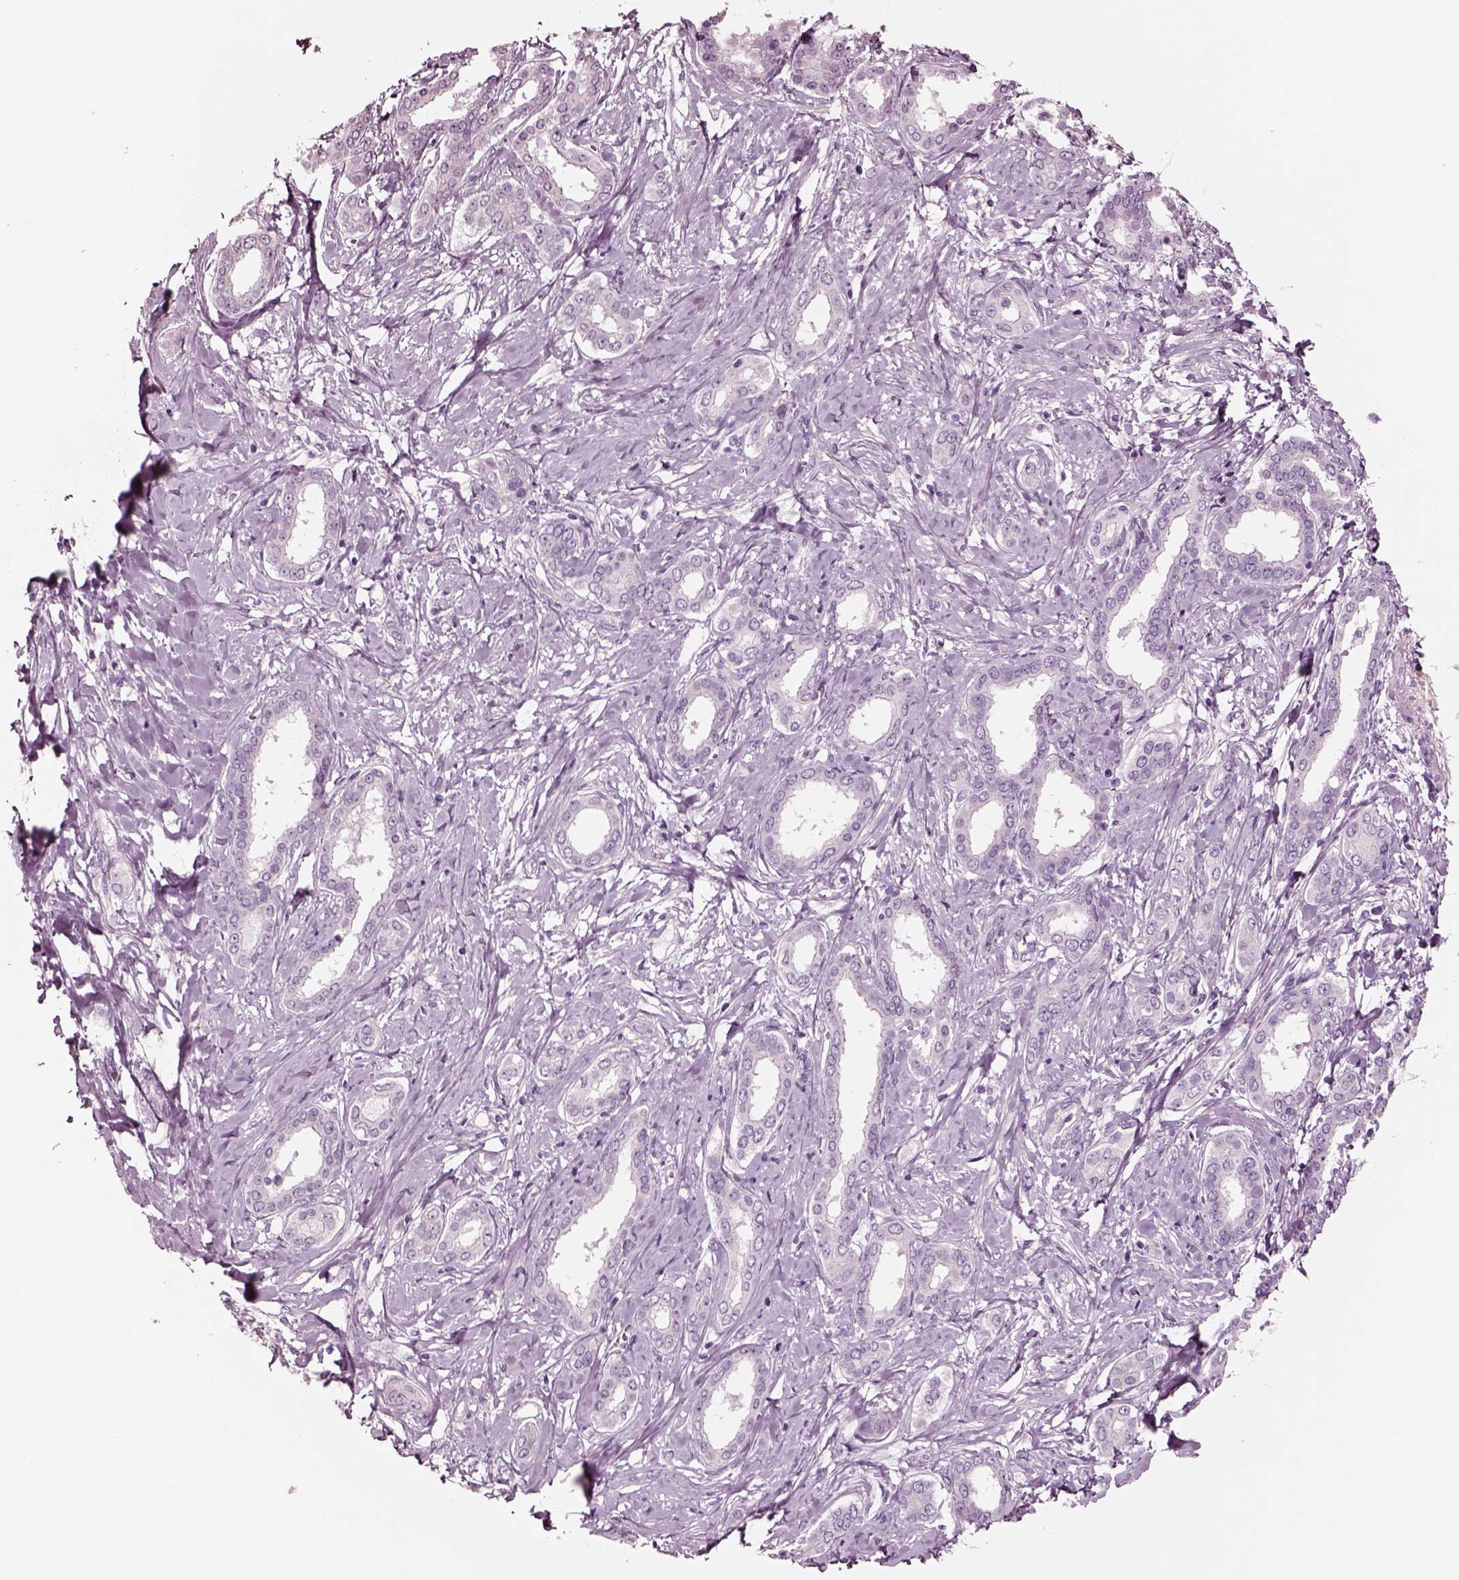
{"staining": {"intensity": "negative", "quantity": "none", "location": "none"}, "tissue": "liver cancer", "cell_type": "Tumor cells", "image_type": "cancer", "snomed": [{"axis": "morphology", "description": "Cholangiocarcinoma"}, {"axis": "topography", "description": "Liver"}], "caption": "High power microscopy micrograph of an IHC micrograph of liver cancer, revealing no significant positivity in tumor cells. (Stains: DAB immunohistochemistry (IHC) with hematoxylin counter stain, Microscopy: brightfield microscopy at high magnification).", "gene": "NMRK2", "patient": {"sex": "female", "age": 47}}